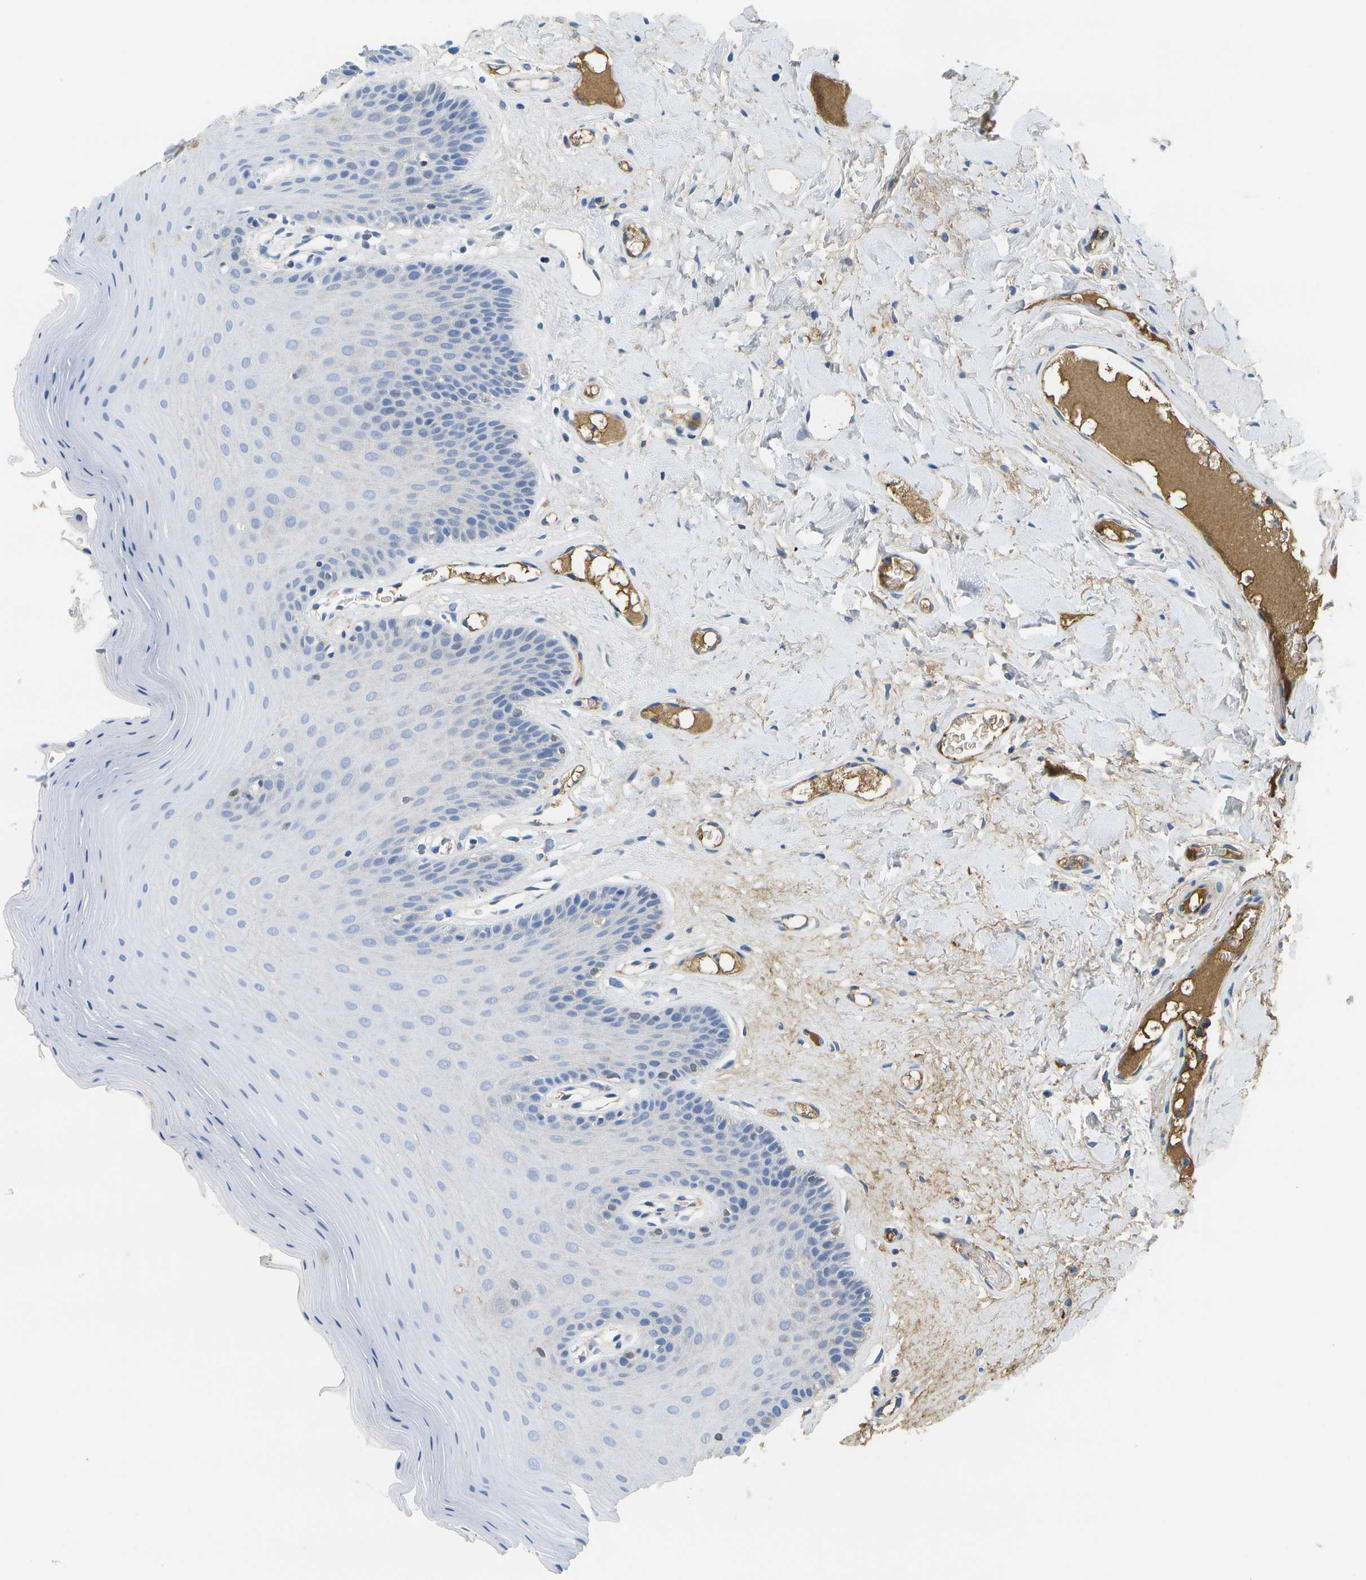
{"staining": {"intensity": "negative", "quantity": "none", "location": "none"}, "tissue": "oral mucosa", "cell_type": "Squamous epithelial cells", "image_type": "normal", "snomed": [{"axis": "morphology", "description": "Normal tissue, NOS"}, {"axis": "morphology", "description": "Squamous cell carcinoma, NOS"}, {"axis": "topography", "description": "Skeletal muscle"}, {"axis": "topography", "description": "Adipose tissue"}, {"axis": "topography", "description": "Vascular tissue"}, {"axis": "topography", "description": "Oral tissue"}, {"axis": "topography", "description": "Peripheral nerve tissue"}, {"axis": "topography", "description": "Head-Neck"}], "caption": "IHC of unremarkable human oral mucosa reveals no expression in squamous epithelial cells.", "gene": "SERPINA1", "patient": {"sex": "male", "age": 71}}